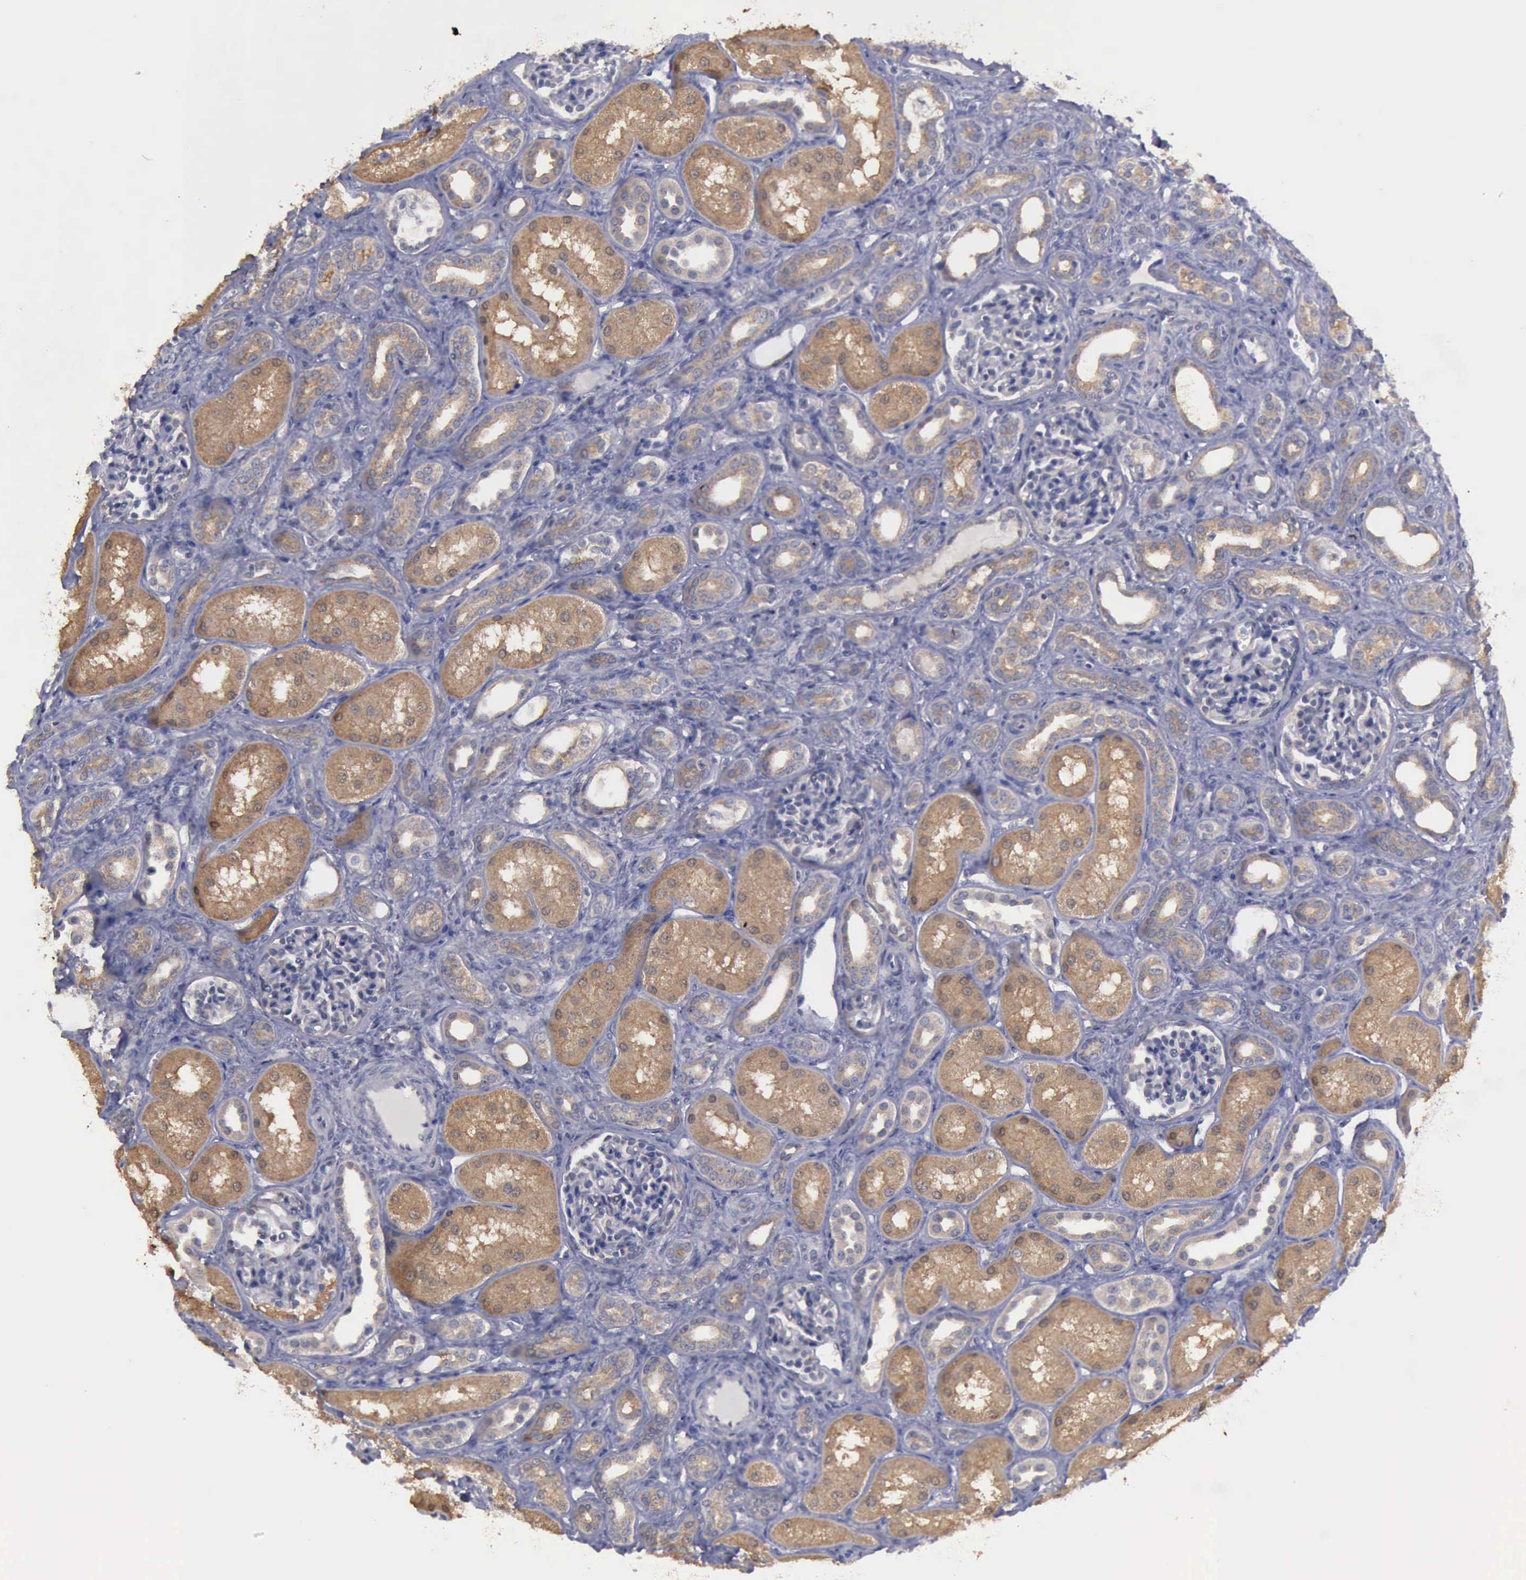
{"staining": {"intensity": "negative", "quantity": "none", "location": "none"}, "tissue": "kidney", "cell_type": "Cells in glomeruli", "image_type": "normal", "snomed": [{"axis": "morphology", "description": "Normal tissue, NOS"}, {"axis": "topography", "description": "Kidney"}], "caption": "Immunohistochemistry (IHC) histopathology image of unremarkable human kidney stained for a protein (brown), which demonstrates no expression in cells in glomeruli.", "gene": "PHKA1", "patient": {"sex": "male", "age": 7}}